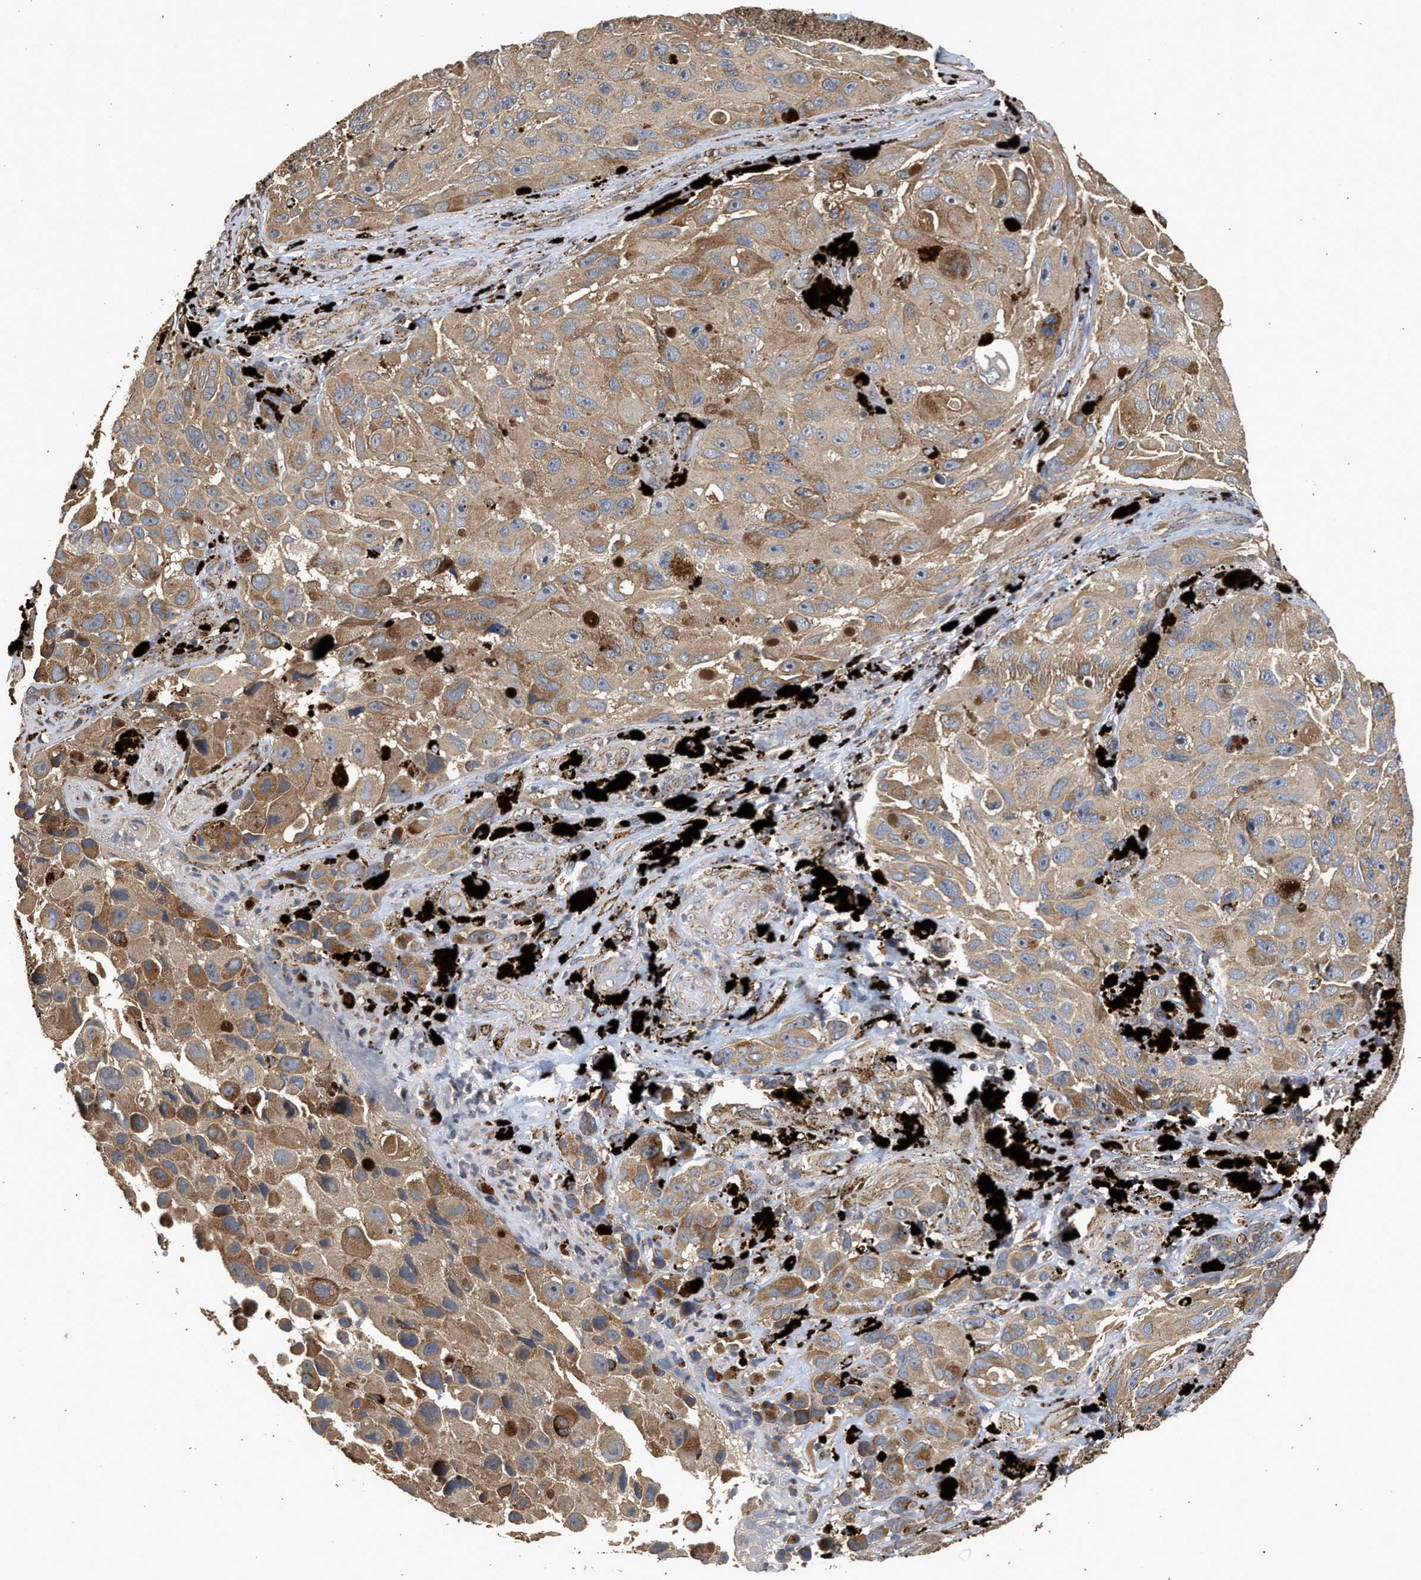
{"staining": {"intensity": "moderate", "quantity": ">75%", "location": "cytoplasmic/membranous"}, "tissue": "melanoma", "cell_type": "Tumor cells", "image_type": "cancer", "snomed": [{"axis": "morphology", "description": "Malignant melanoma, NOS"}, {"axis": "topography", "description": "Skin"}], "caption": "Melanoma was stained to show a protein in brown. There is medium levels of moderate cytoplasmic/membranous staining in approximately >75% of tumor cells.", "gene": "CTSV", "patient": {"sex": "female", "age": 73}}